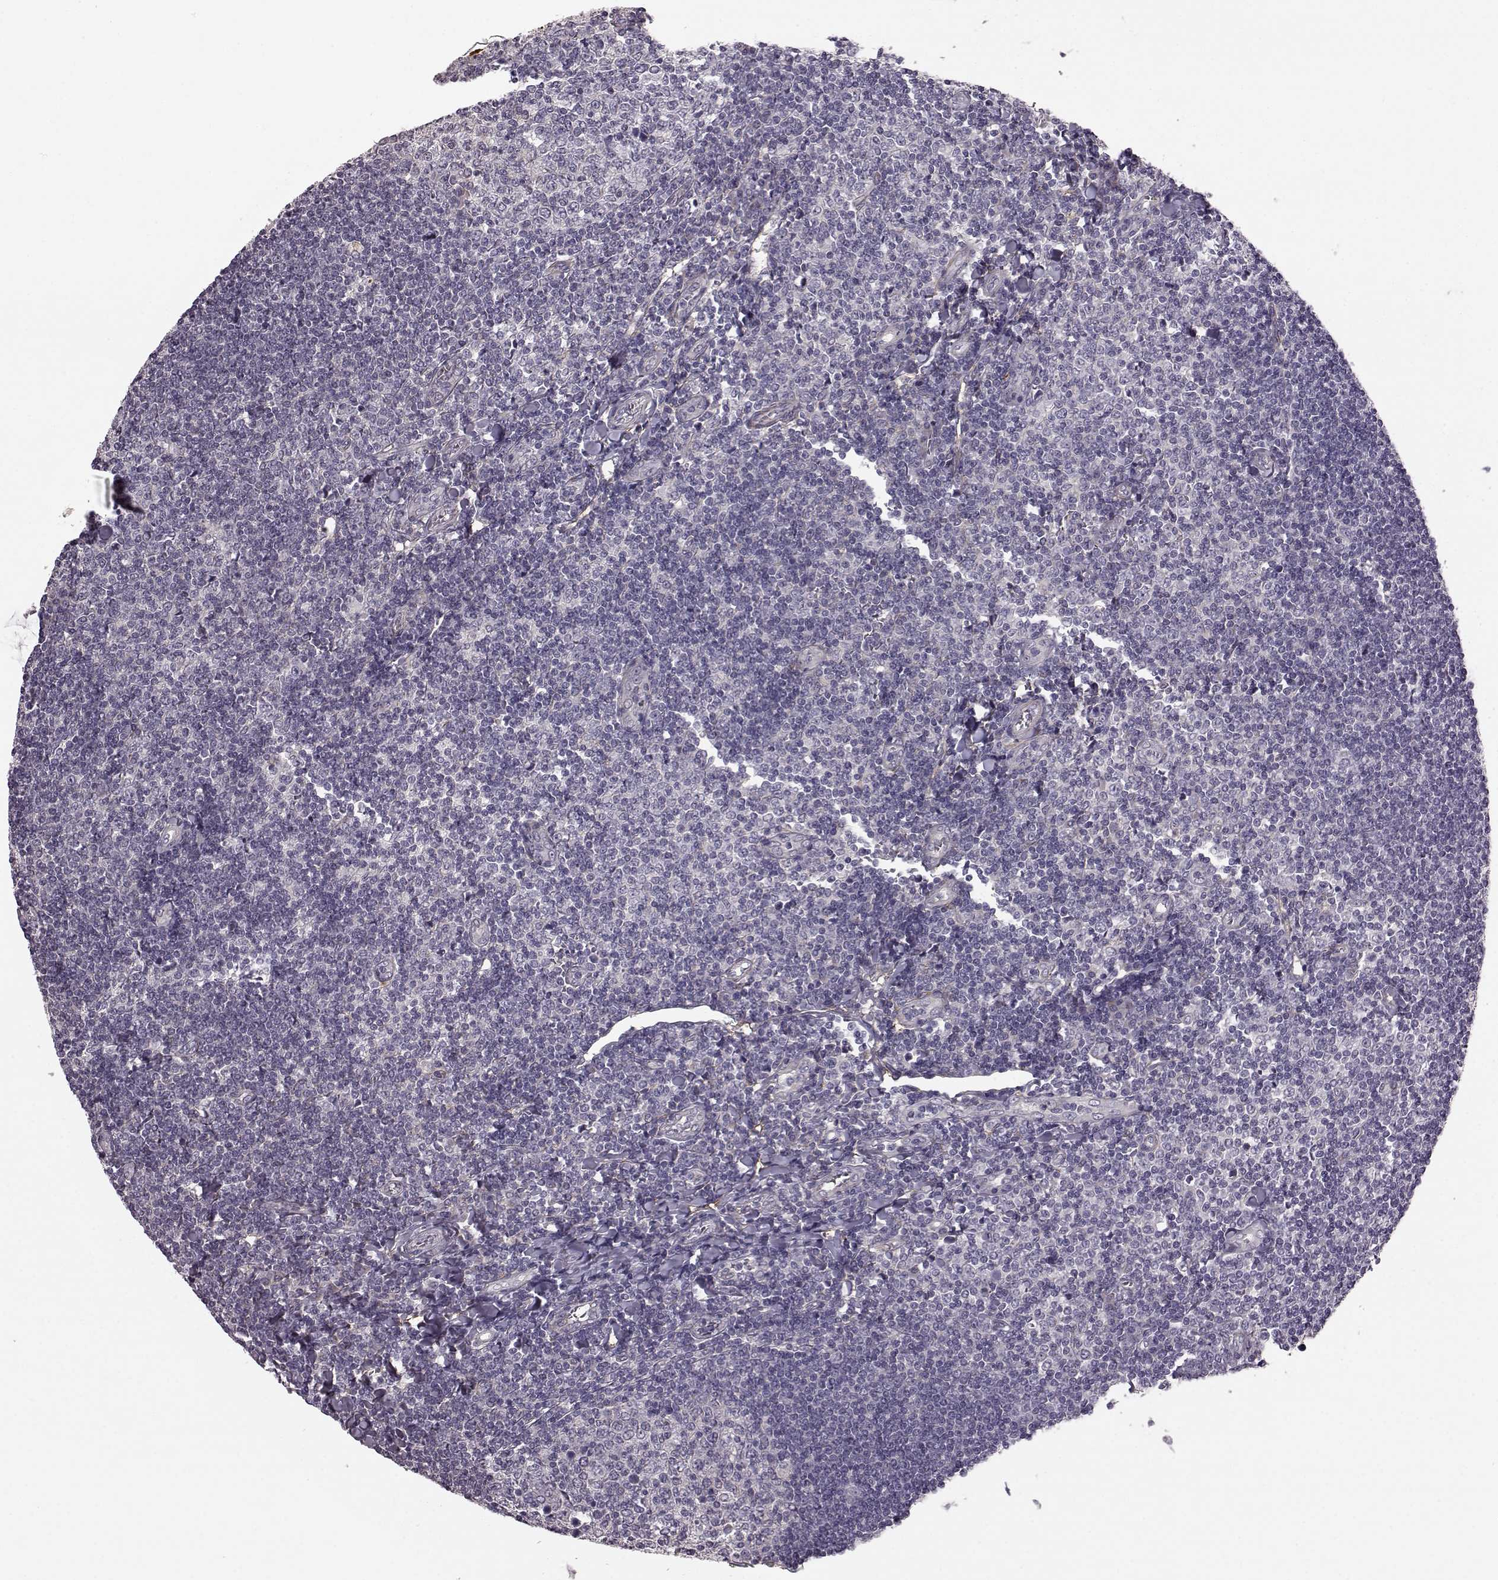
{"staining": {"intensity": "negative", "quantity": "none", "location": "none"}, "tissue": "tonsil", "cell_type": "Germinal center cells", "image_type": "normal", "snomed": [{"axis": "morphology", "description": "Normal tissue, NOS"}, {"axis": "topography", "description": "Tonsil"}], "caption": "High power microscopy micrograph of an immunohistochemistry (IHC) image of benign tonsil, revealing no significant staining in germinal center cells.", "gene": "GRK1", "patient": {"sex": "female", "age": 12}}